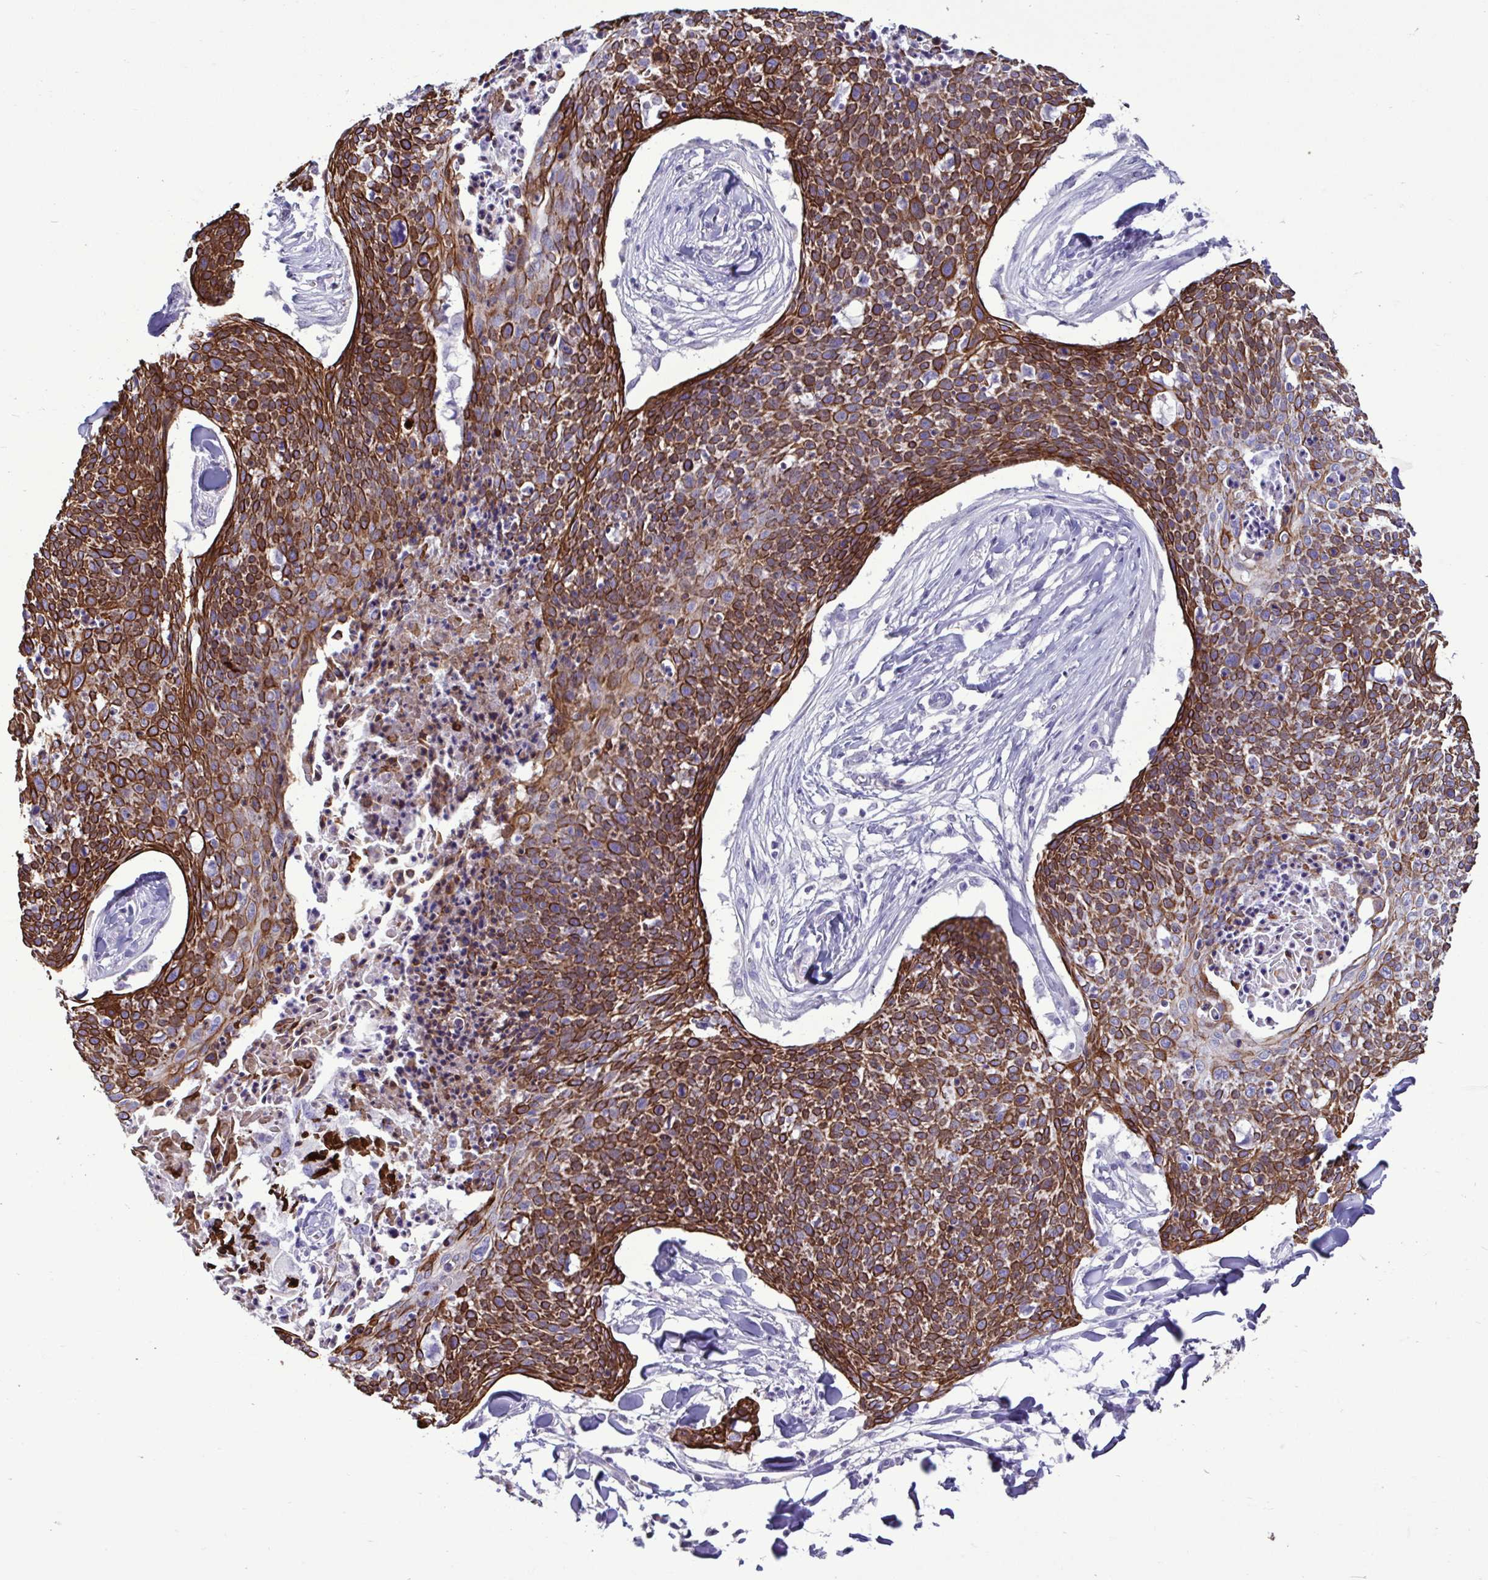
{"staining": {"intensity": "strong", "quantity": "25%-75%", "location": "cytoplasmic/membranous"}, "tissue": "skin cancer", "cell_type": "Tumor cells", "image_type": "cancer", "snomed": [{"axis": "morphology", "description": "Squamous cell carcinoma, NOS"}, {"axis": "topography", "description": "Skin"}, {"axis": "topography", "description": "Vulva"}], "caption": "Human squamous cell carcinoma (skin) stained with a brown dye displays strong cytoplasmic/membranous positive expression in approximately 25%-75% of tumor cells.", "gene": "PLA2G4E", "patient": {"sex": "female", "age": 75}}